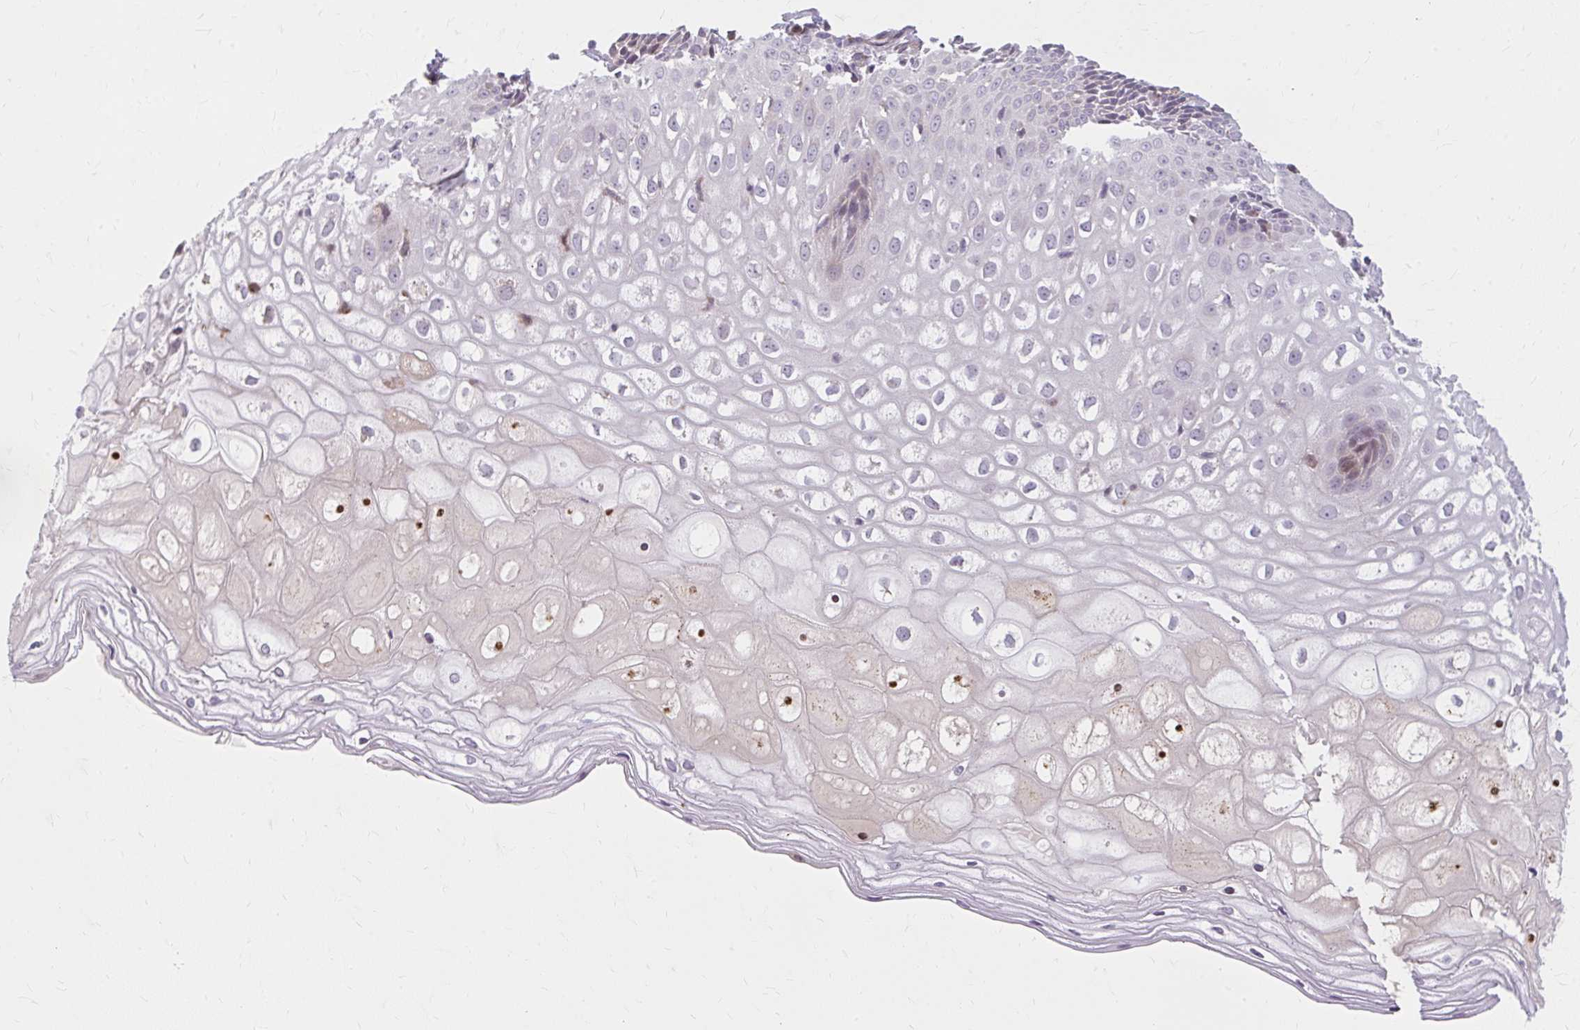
{"staining": {"intensity": "weak", "quantity": "25%-75%", "location": "cytoplasmic/membranous"}, "tissue": "cervix", "cell_type": "Glandular cells", "image_type": "normal", "snomed": [{"axis": "morphology", "description": "Normal tissue, NOS"}, {"axis": "topography", "description": "Cervix"}], "caption": "IHC of unremarkable cervix displays low levels of weak cytoplasmic/membranous expression in approximately 25%-75% of glandular cells.", "gene": "ZFYVE26", "patient": {"sex": "female", "age": 36}}